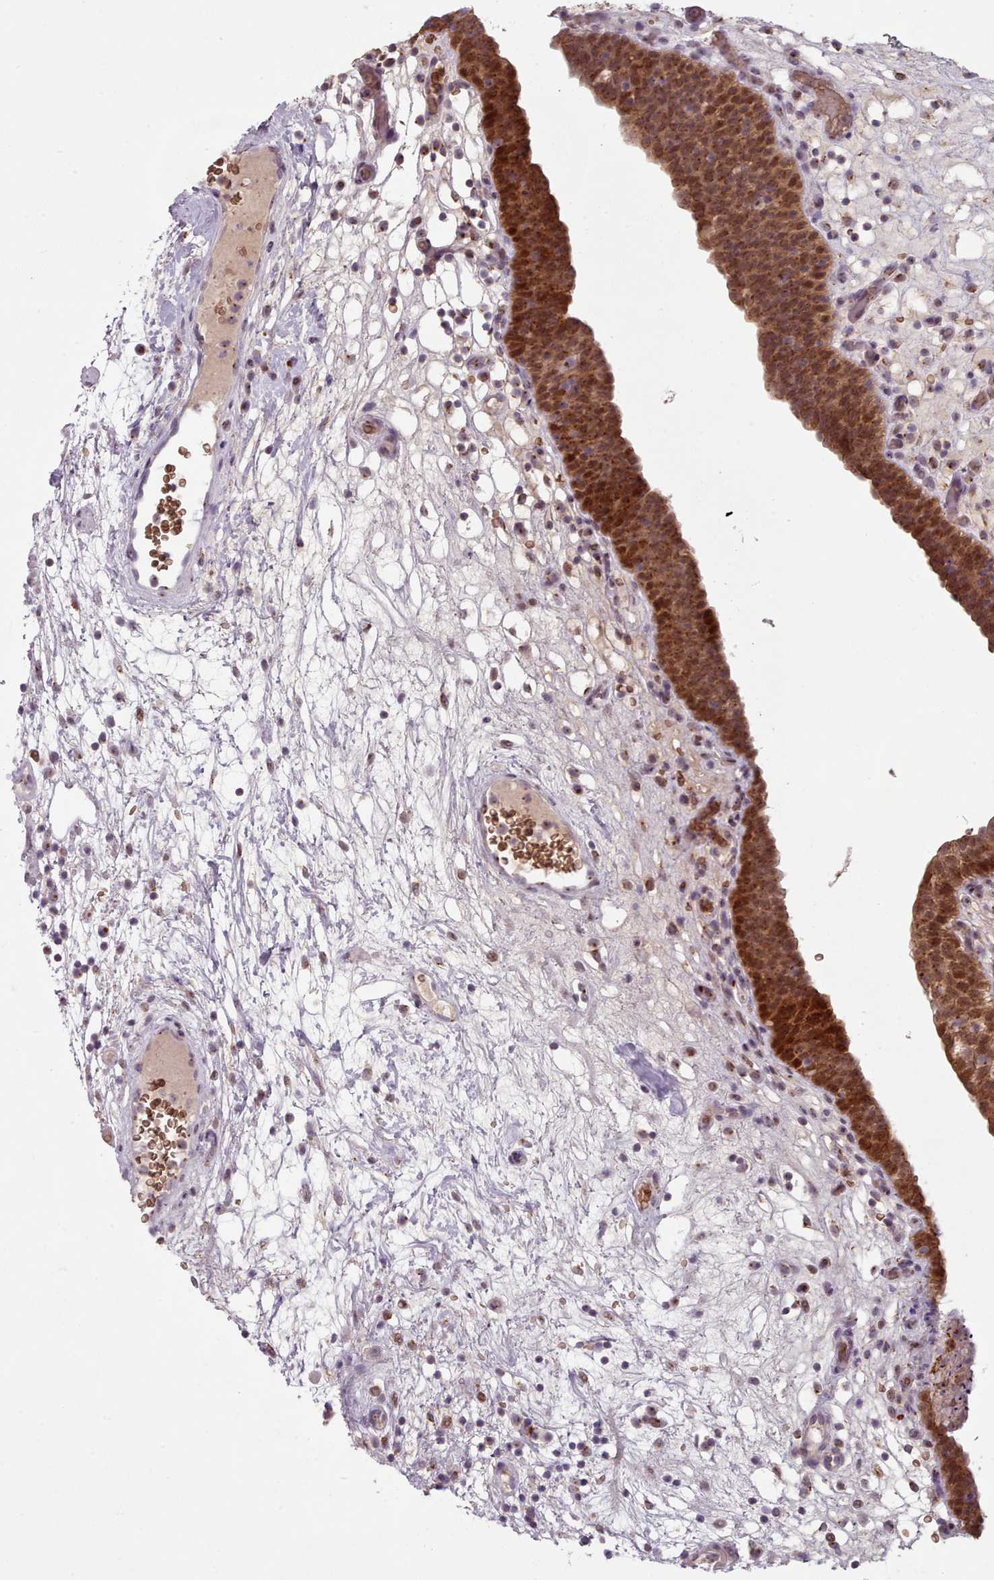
{"staining": {"intensity": "strong", "quantity": ">75%", "location": "cytoplasmic/membranous,nuclear"}, "tissue": "urinary bladder", "cell_type": "Urothelial cells", "image_type": "normal", "snomed": [{"axis": "morphology", "description": "Normal tissue, NOS"}, {"axis": "topography", "description": "Urinary bladder"}], "caption": "Urothelial cells exhibit strong cytoplasmic/membranous,nuclear positivity in approximately >75% of cells in unremarkable urinary bladder. Using DAB (brown) and hematoxylin (blue) stains, captured at high magnification using brightfield microscopy.", "gene": "MAN1B1", "patient": {"sex": "male", "age": 71}}